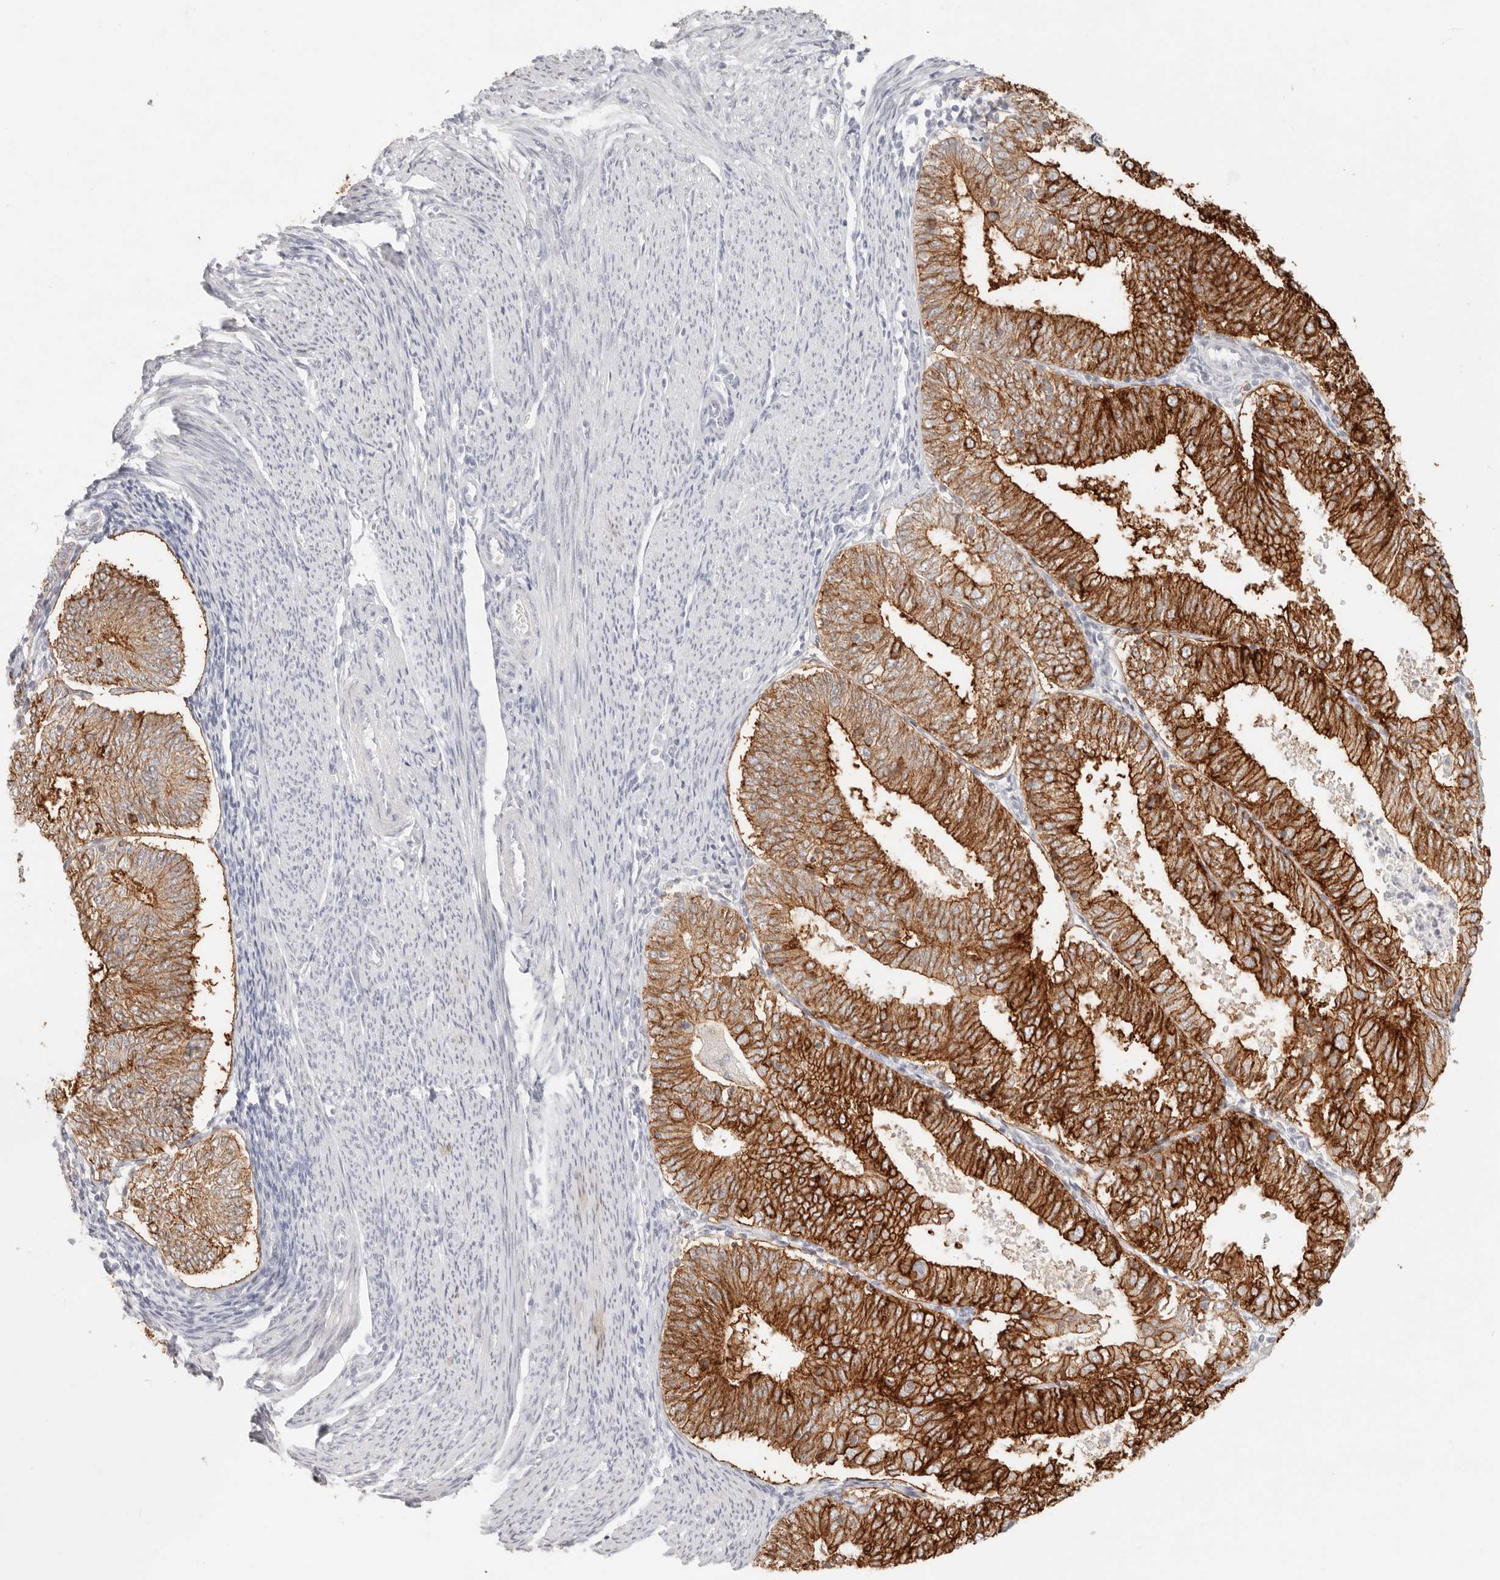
{"staining": {"intensity": "strong", "quantity": ">75%", "location": "cytoplasmic/membranous"}, "tissue": "endometrial cancer", "cell_type": "Tumor cells", "image_type": "cancer", "snomed": [{"axis": "morphology", "description": "Adenocarcinoma, NOS"}, {"axis": "topography", "description": "Endometrium"}], "caption": "The photomicrograph reveals a brown stain indicating the presence of a protein in the cytoplasmic/membranous of tumor cells in adenocarcinoma (endometrial).", "gene": "EPCAM", "patient": {"sex": "female", "age": 57}}